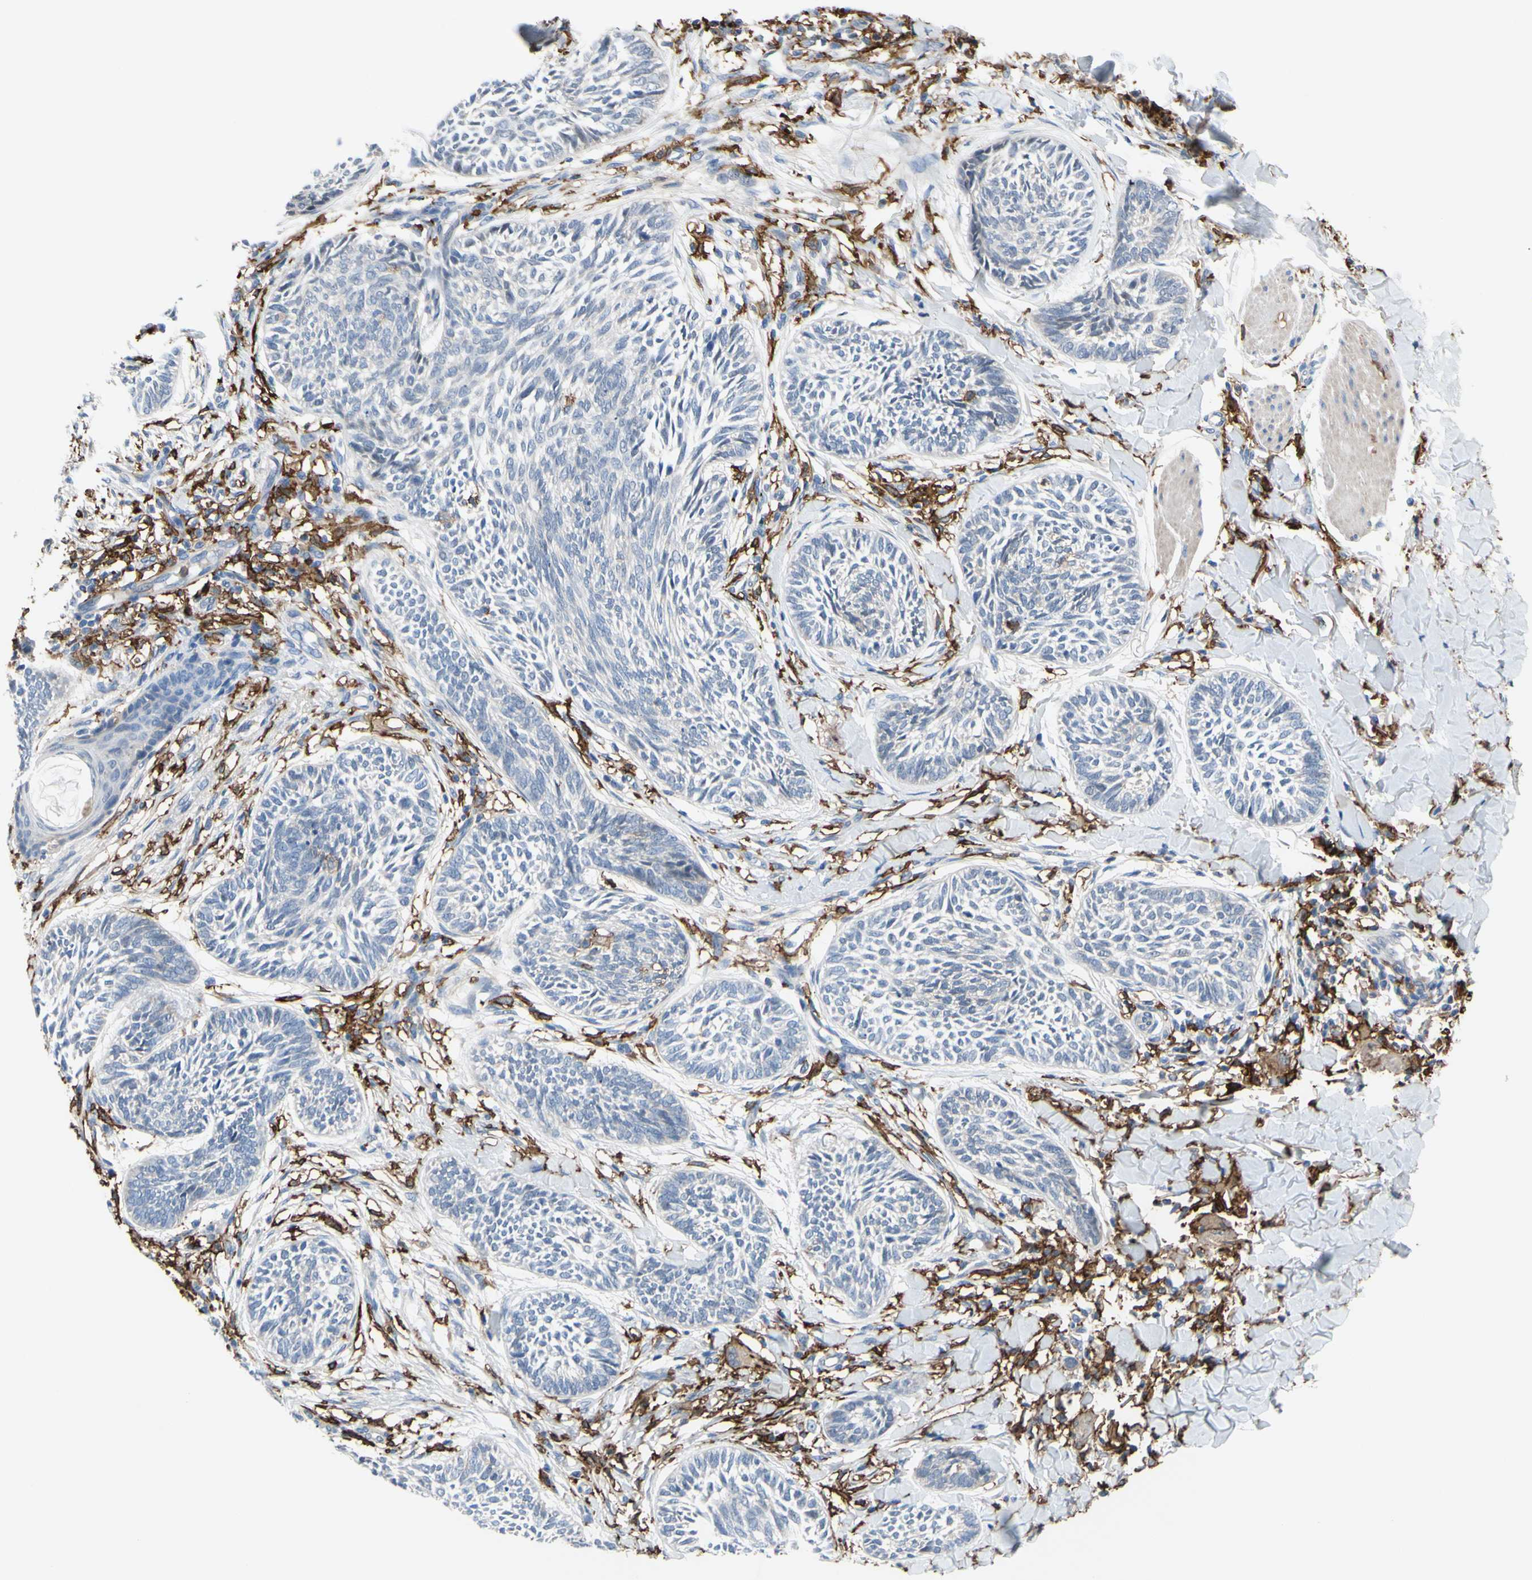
{"staining": {"intensity": "negative", "quantity": "none", "location": "none"}, "tissue": "skin cancer", "cell_type": "Tumor cells", "image_type": "cancer", "snomed": [{"axis": "morphology", "description": "Papilloma, NOS"}, {"axis": "morphology", "description": "Basal cell carcinoma"}, {"axis": "topography", "description": "Skin"}], "caption": "DAB (3,3'-diaminobenzidine) immunohistochemical staining of skin cancer (papilloma) demonstrates no significant staining in tumor cells.", "gene": "FCGR2A", "patient": {"sex": "male", "age": 87}}